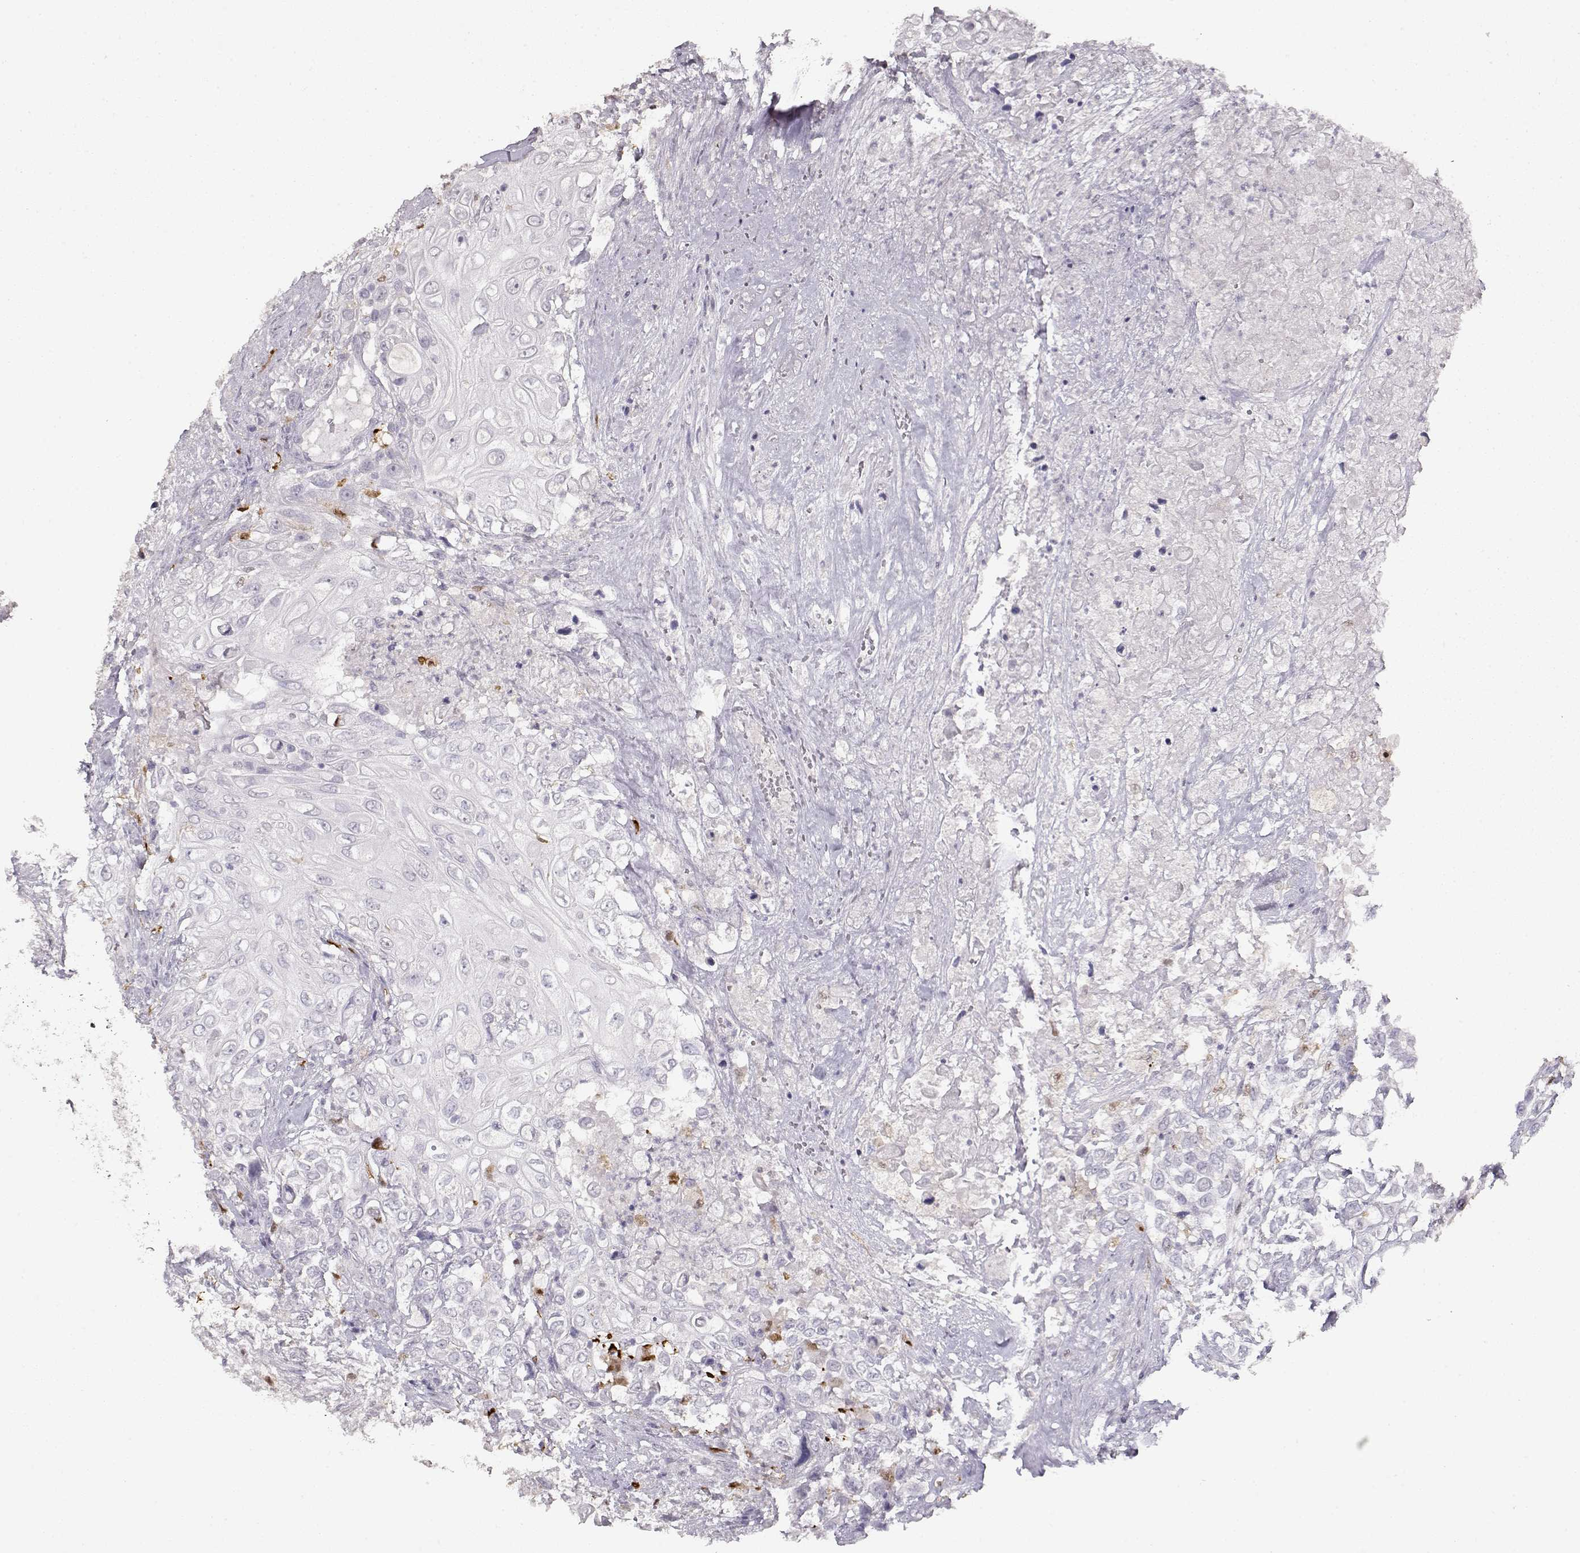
{"staining": {"intensity": "negative", "quantity": "none", "location": "none"}, "tissue": "urothelial cancer", "cell_type": "Tumor cells", "image_type": "cancer", "snomed": [{"axis": "morphology", "description": "Urothelial carcinoma, High grade"}, {"axis": "topography", "description": "Urinary bladder"}], "caption": "An IHC photomicrograph of urothelial cancer is shown. There is no staining in tumor cells of urothelial cancer.", "gene": "S100B", "patient": {"sex": "female", "age": 56}}